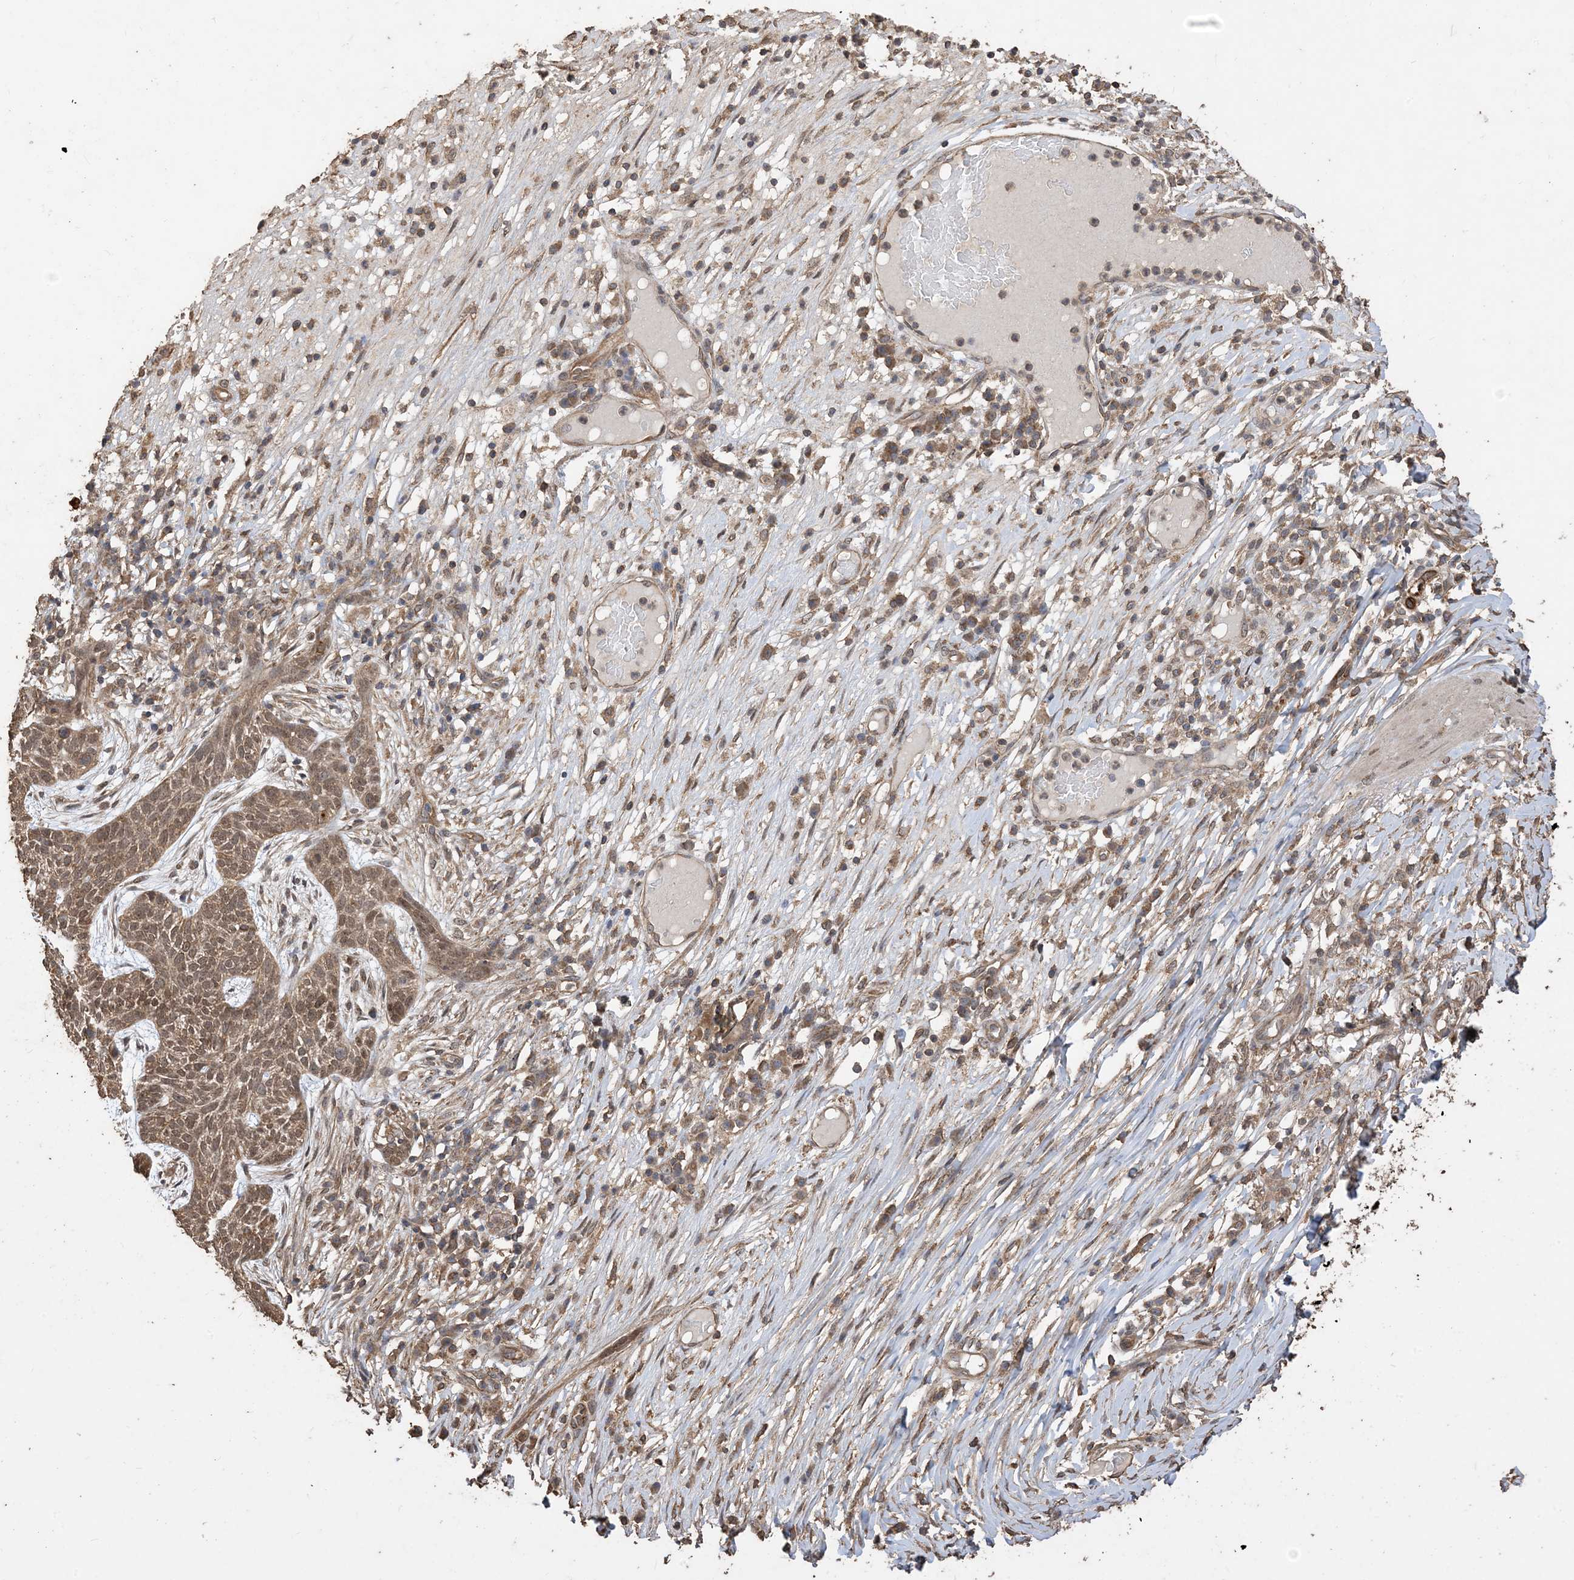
{"staining": {"intensity": "moderate", "quantity": ">75%", "location": "cytoplasmic/membranous,nuclear"}, "tissue": "skin cancer", "cell_type": "Tumor cells", "image_type": "cancer", "snomed": [{"axis": "morphology", "description": "Normal tissue, NOS"}, {"axis": "morphology", "description": "Basal cell carcinoma"}, {"axis": "topography", "description": "Skin"}], "caption": "Skin cancer tissue shows moderate cytoplasmic/membranous and nuclear staining in about >75% of tumor cells", "gene": "ZKSCAN5", "patient": {"sex": "male", "age": 64}}